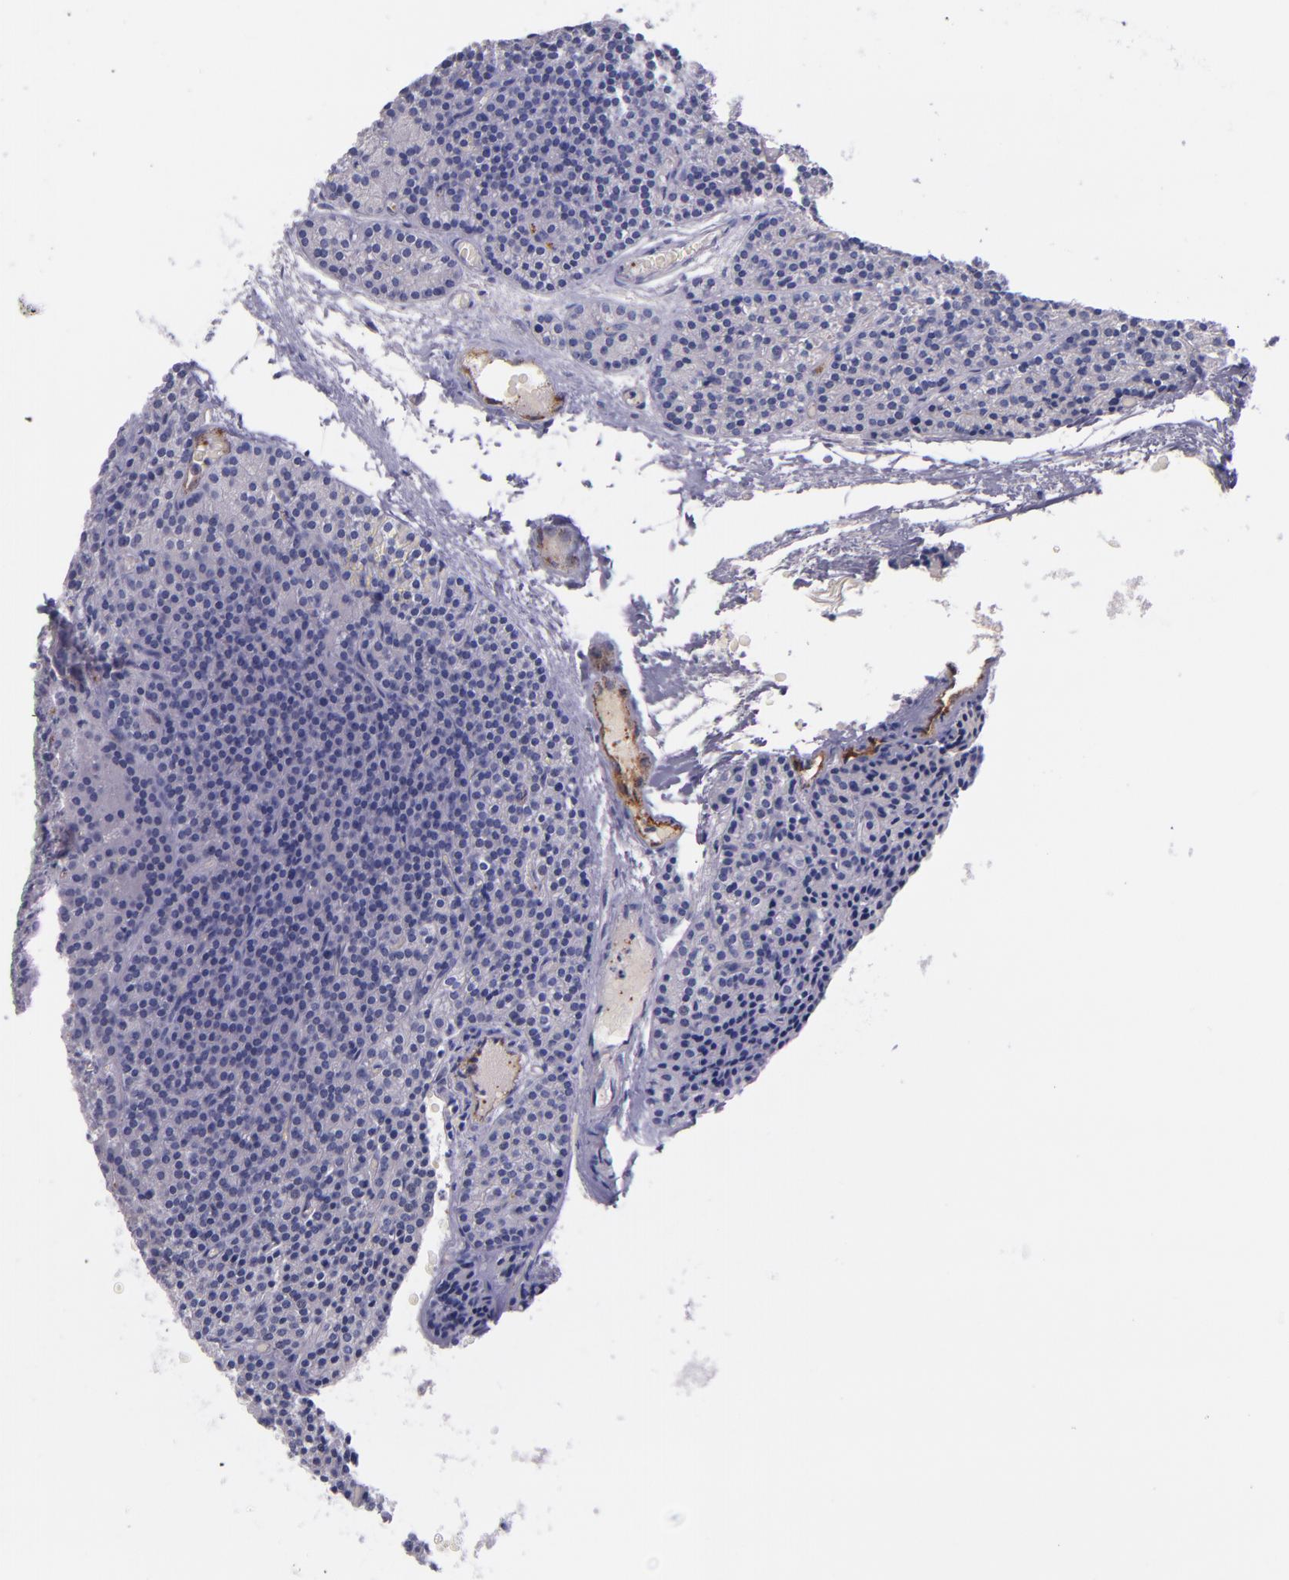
{"staining": {"intensity": "negative", "quantity": "none", "location": "none"}, "tissue": "parathyroid gland", "cell_type": "Glandular cells", "image_type": "normal", "snomed": [{"axis": "morphology", "description": "Normal tissue, NOS"}, {"axis": "topography", "description": "Parathyroid gland"}], "caption": "A high-resolution photomicrograph shows IHC staining of unremarkable parathyroid gland, which demonstrates no significant expression in glandular cells.", "gene": "SELE", "patient": {"sex": "male", "age": 57}}